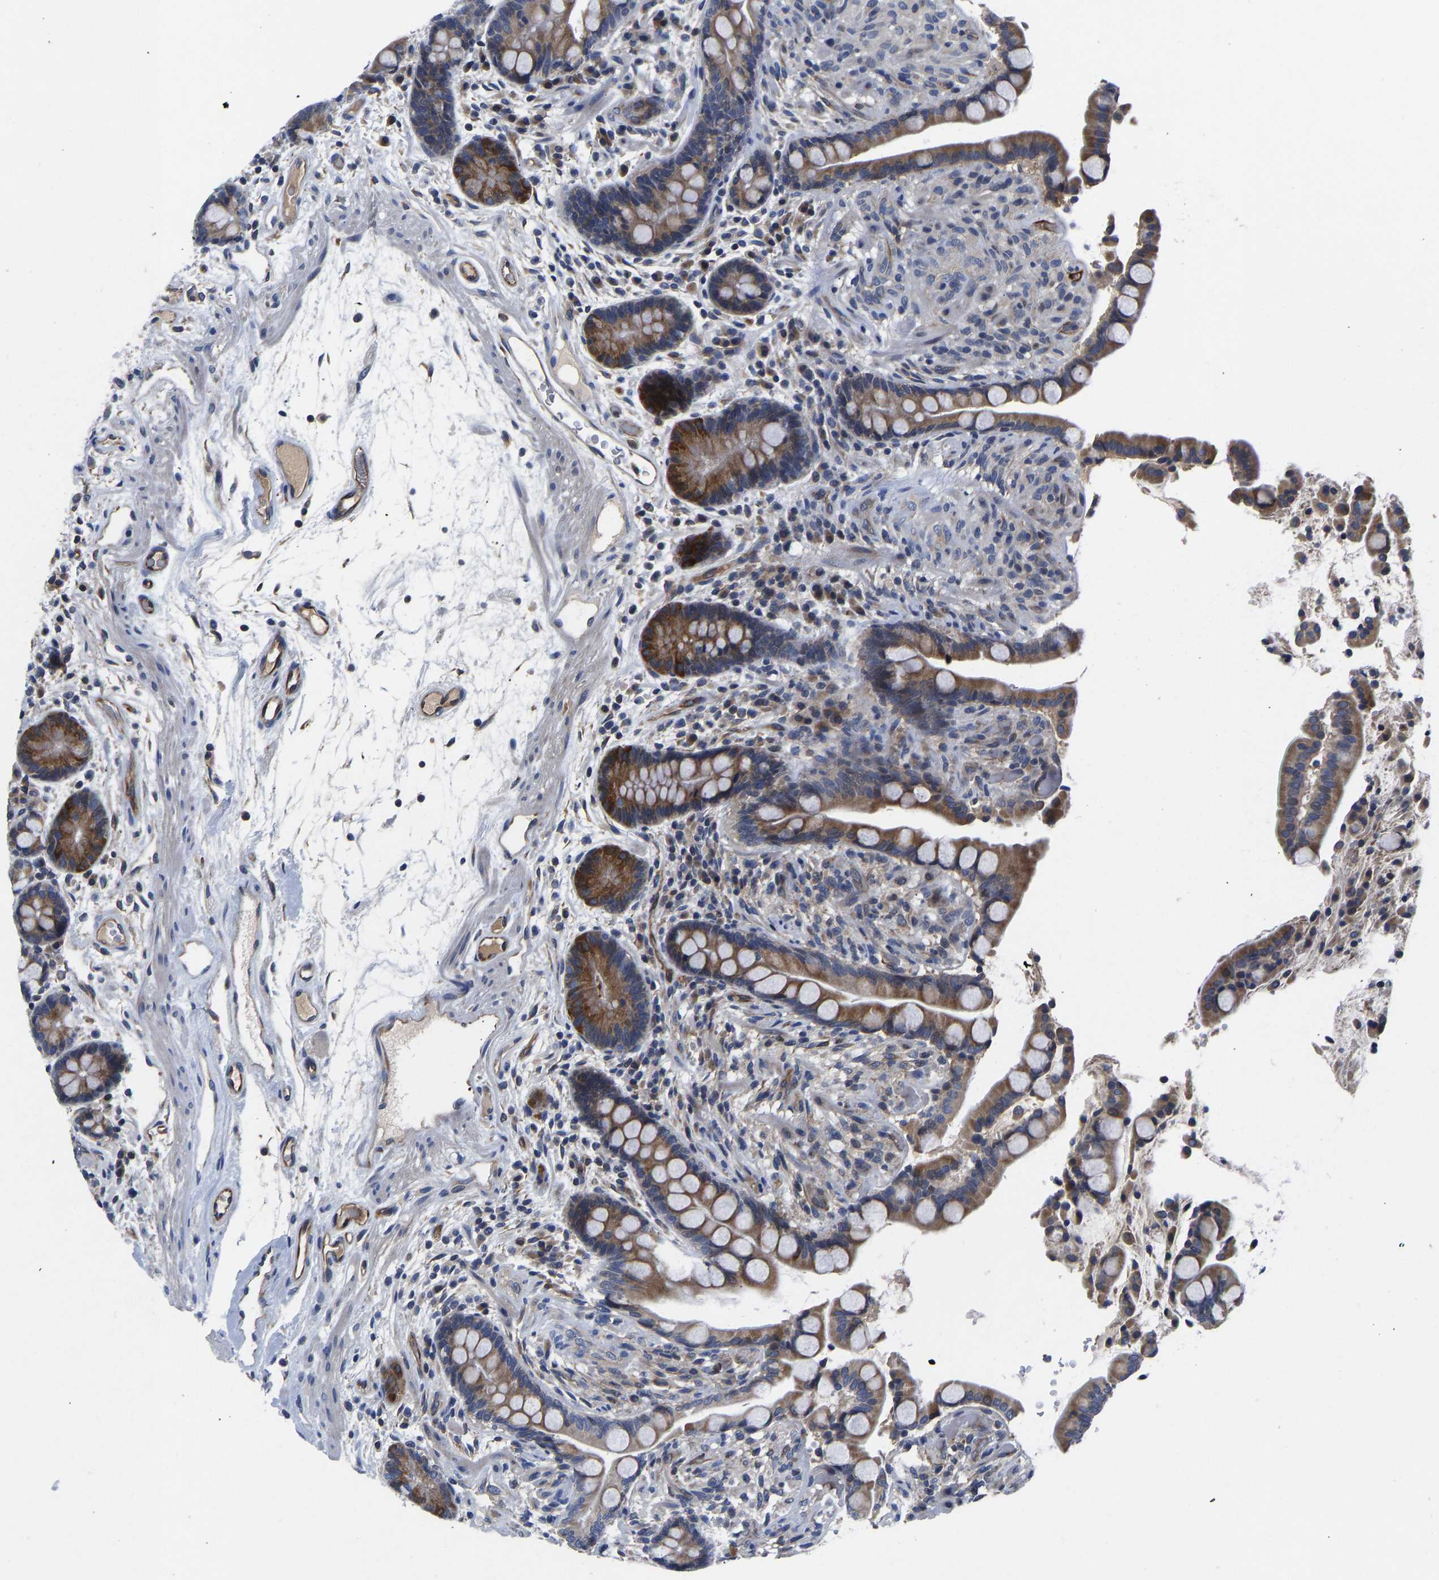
{"staining": {"intensity": "moderate", "quantity": ">75%", "location": "cytoplasmic/membranous"}, "tissue": "colon", "cell_type": "Endothelial cells", "image_type": "normal", "snomed": [{"axis": "morphology", "description": "Normal tissue, NOS"}, {"axis": "topography", "description": "Colon"}], "caption": "Human colon stained for a protein (brown) exhibits moderate cytoplasmic/membranous positive expression in approximately >75% of endothelial cells.", "gene": "FRRS1", "patient": {"sex": "male", "age": 73}}